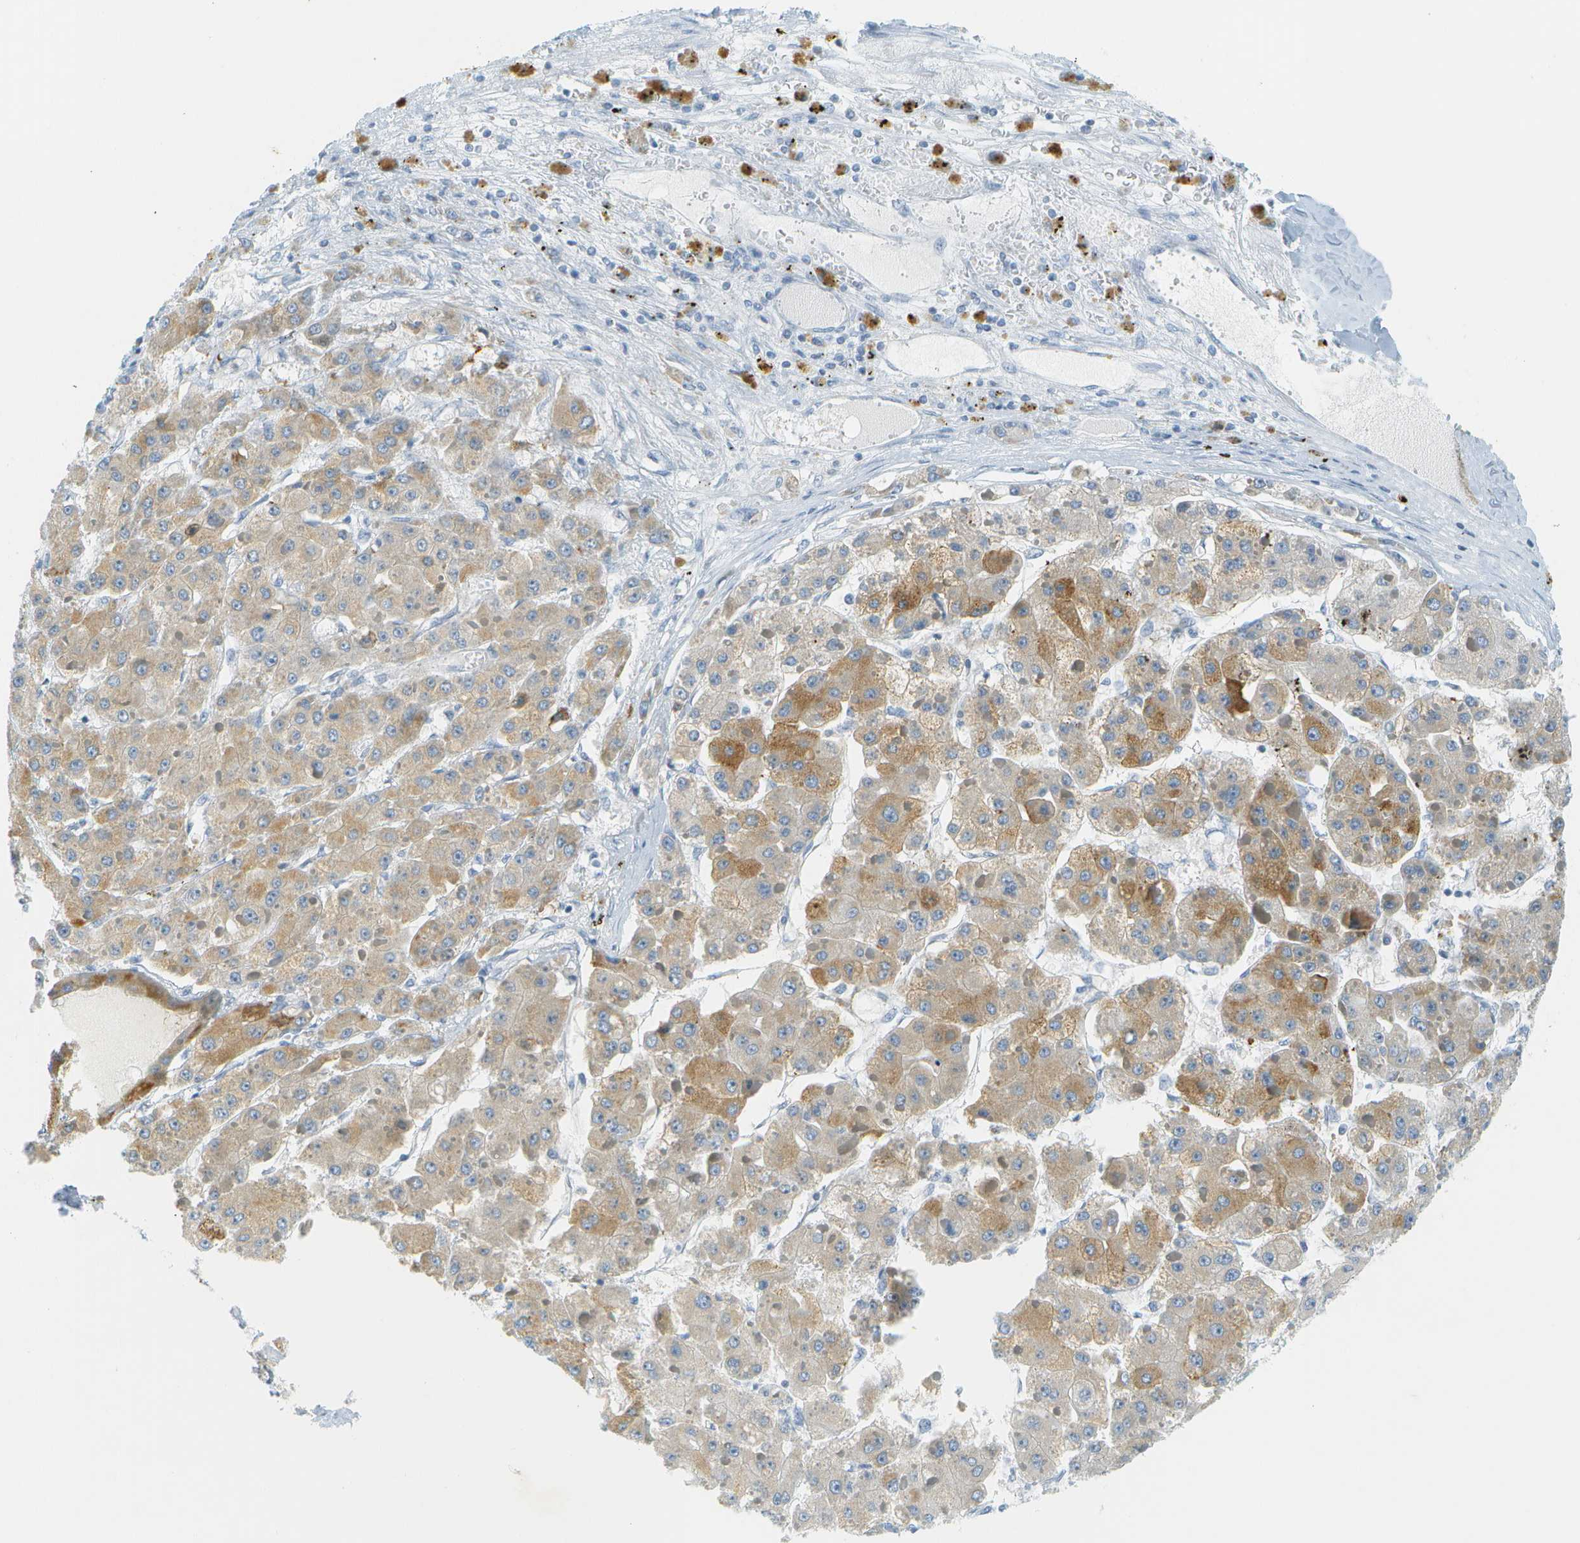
{"staining": {"intensity": "moderate", "quantity": "25%-75%", "location": "cytoplasmic/membranous"}, "tissue": "liver cancer", "cell_type": "Tumor cells", "image_type": "cancer", "snomed": [{"axis": "morphology", "description": "Carcinoma, Hepatocellular, NOS"}, {"axis": "topography", "description": "Liver"}], "caption": "Liver cancer (hepatocellular carcinoma) stained with DAB immunohistochemistry shows medium levels of moderate cytoplasmic/membranous expression in about 25%-75% of tumor cells. The staining was performed using DAB to visualize the protein expression in brown, while the nuclei were stained in blue with hematoxylin (Magnification: 20x).", "gene": "SMYD5", "patient": {"sex": "female", "age": 73}}